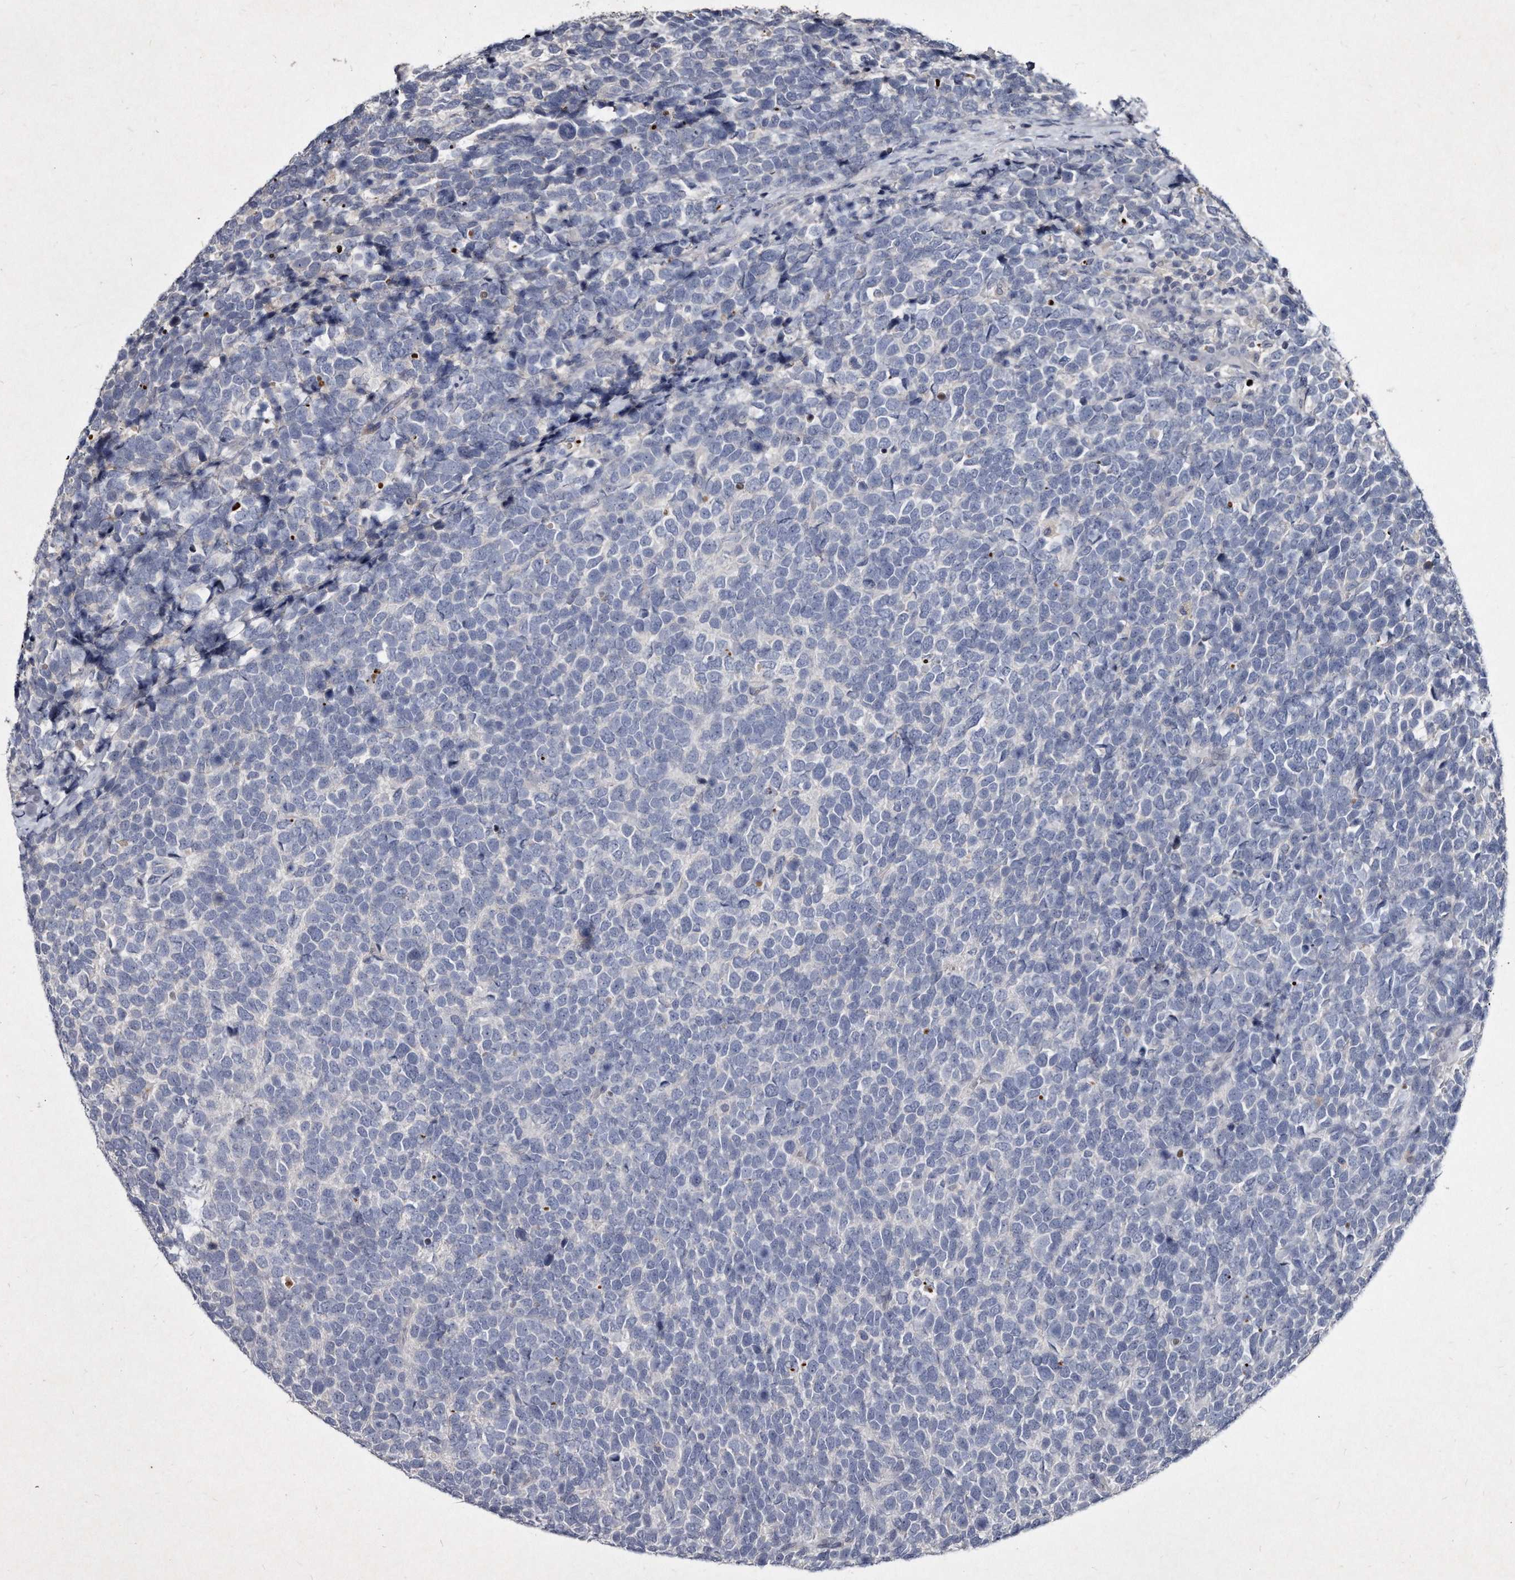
{"staining": {"intensity": "negative", "quantity": "none", "location": "none"}, "tissue": "urothelial cancer", "cell_type": "Tumor cells", "image_type": "cancer", "snomed": [{"axis": "morphology", "description": "Urothelial carcinoma, High grade"}, {"axis": "topography", "description": "Urinary bladder"}], "caption": "A micrograph of human urothelial cancer is negative for staining in tumor cells.", "gene": "KLHDC3", "patient": {"sex": "female", "age": 82}}